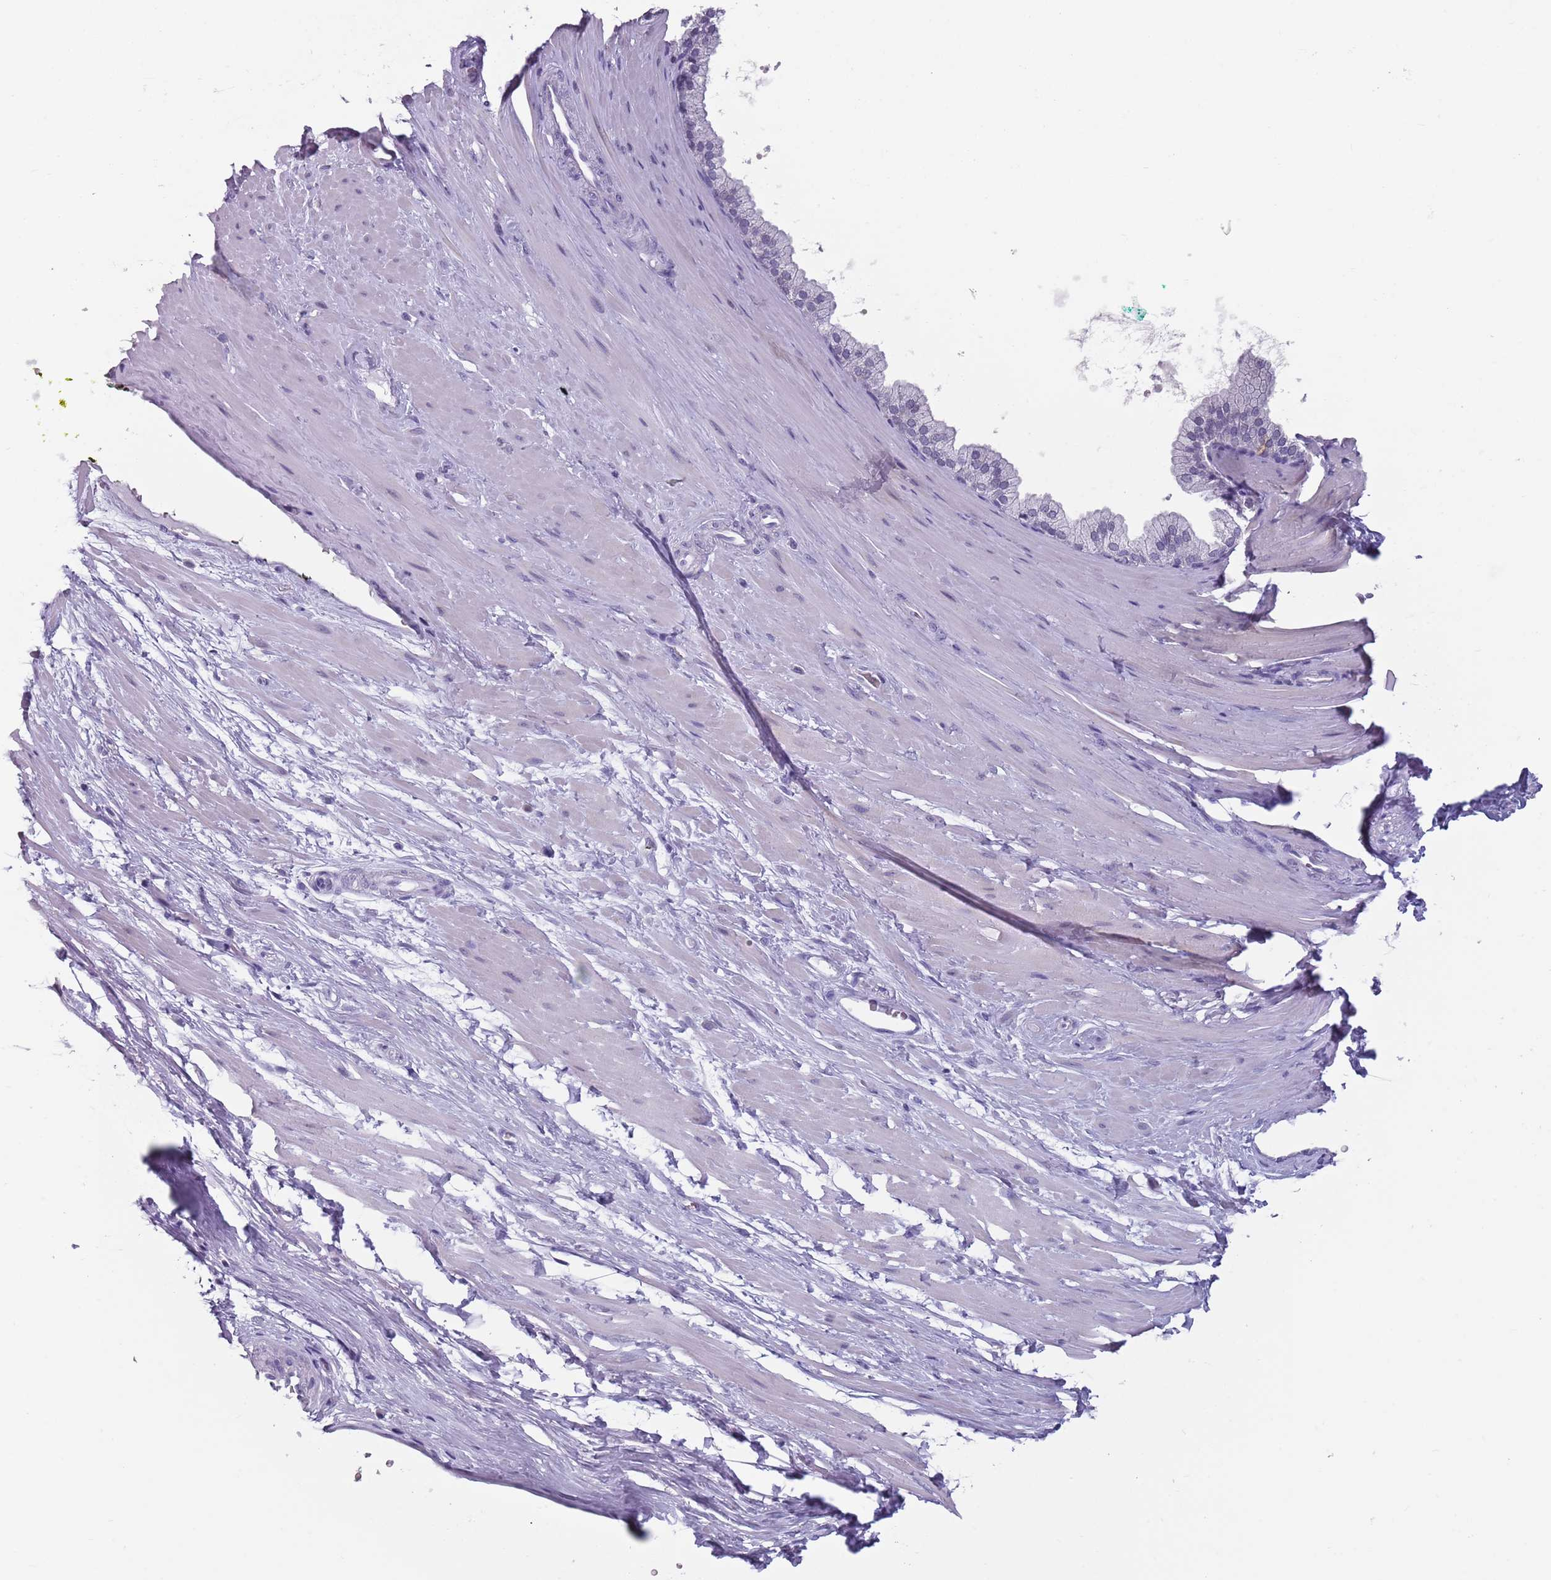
{"staining": {"intensity": "negative", "quantity": "none", "location": "none"}, "tissue": "adipose tissue", "cell_type": "Adipocytes", "image_type": "normal", "snomed": [{"axis": "morphology", "description": "Normal tissue, NOS"}, {"axis": "morphology", "description": "Adenocarcinoma, Low grade"}, {"axis": "topography", "description": "Prostate"}, {"axis": "topography", "description": "Peripheral nerve tissue"}], "caption": "This is a photomicrograph of immunohistochemistry staining of benign adipose tissue, which shows no staining in adipocytes.", "gene": "SPESP1", "patient": {"sex": "male", "age": 63}}